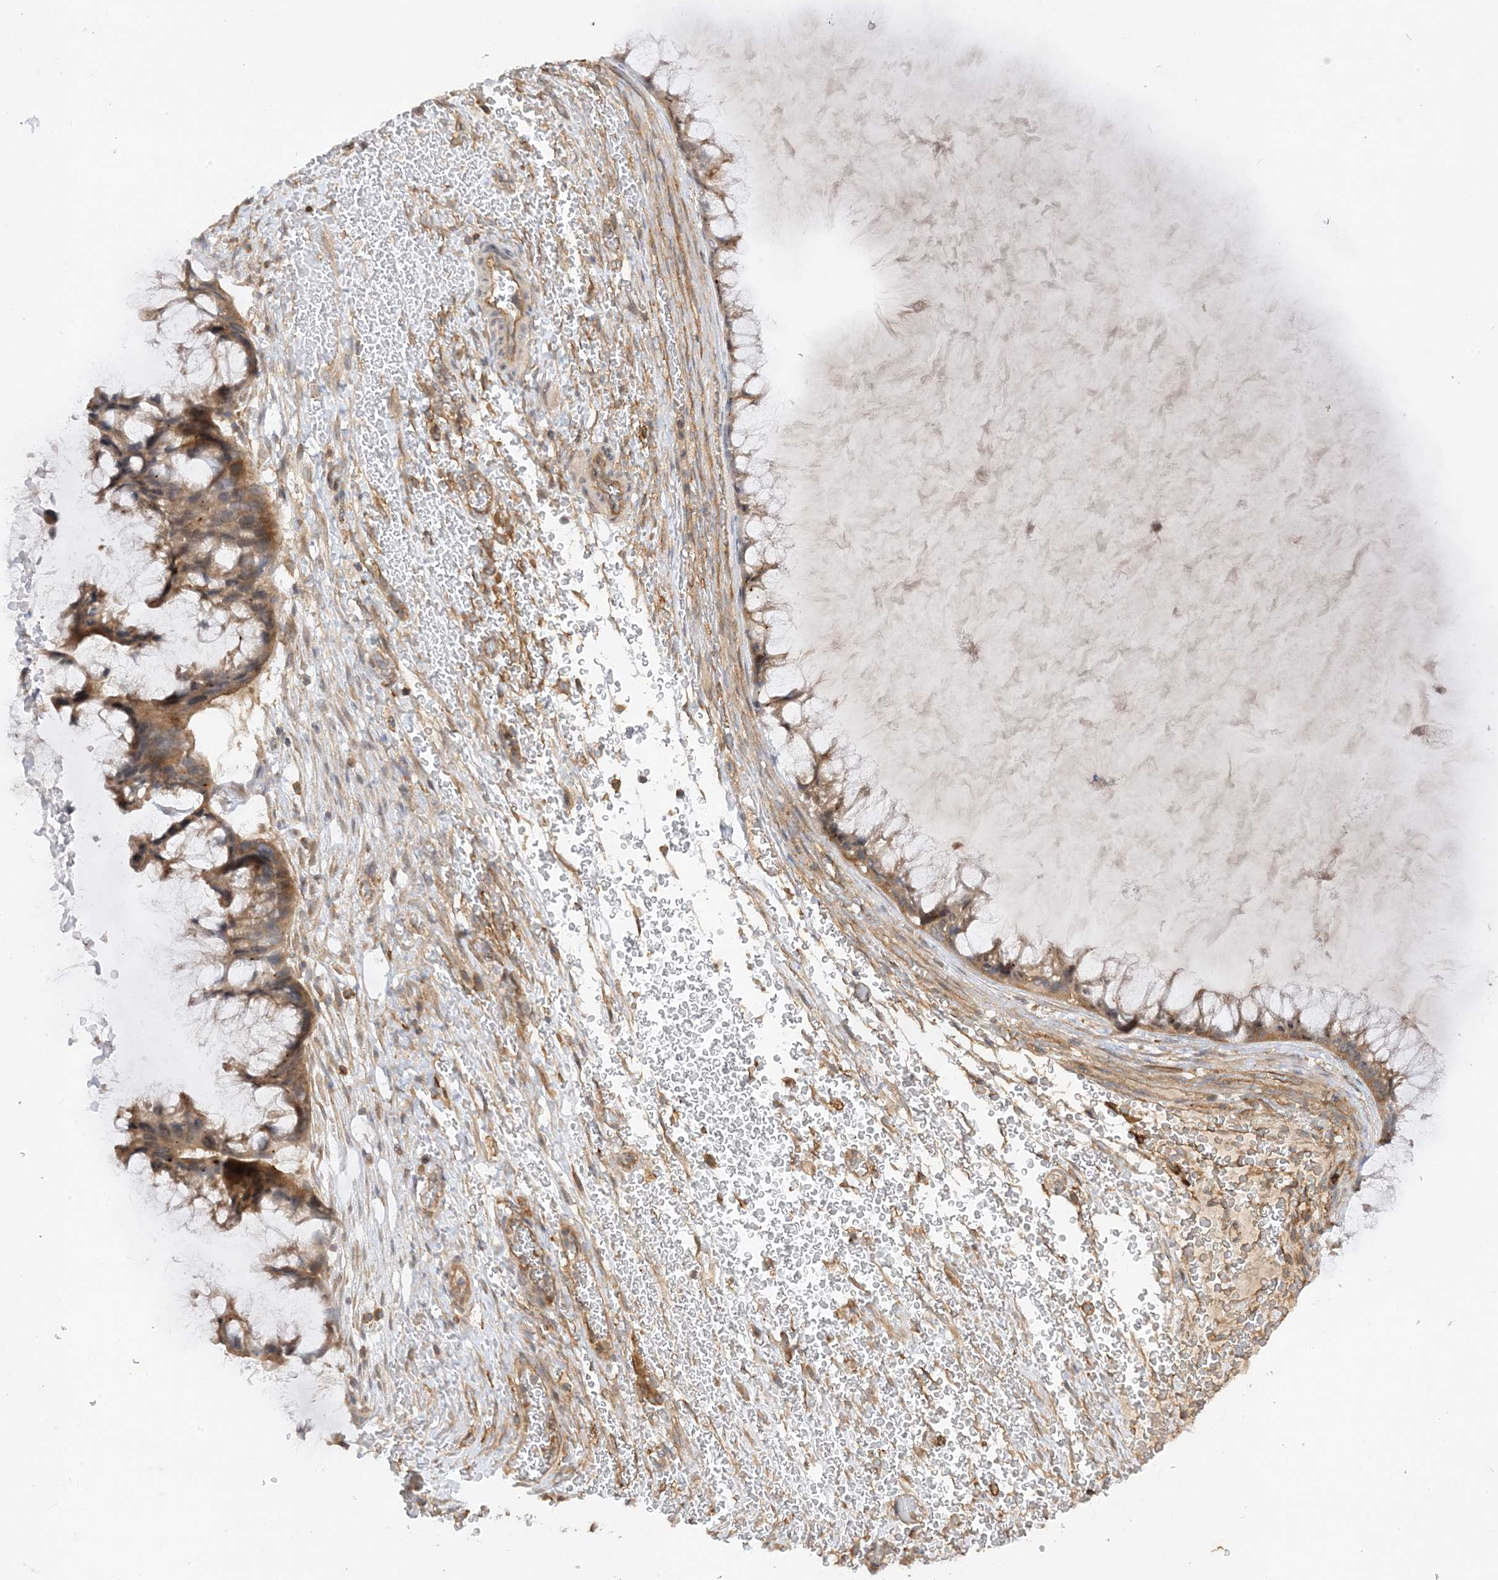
{"staining": {"intensity": "moderate", "quantity": ">75%", "location": "cytoplasmic/membranous"}, "tissue": "ovarian cancer", "cell_type": "Tumor cells", "image_type": "cancer", "snomed": [{"axis": "morphology", "description": "Cystadenocarcinoma, mucinous, NOS"}, {"axis": "topography", "description": "Ovary"}], "caption": "Immunohistochemical staining of ovarian mucinous cystadenocarcinoma exhibits moderate cytoplasmic/membranous protein positivity in approximately >75% of tumor cells.", "gene": "PHACTR2", "patient": {"sex": "female", "age": 37}}